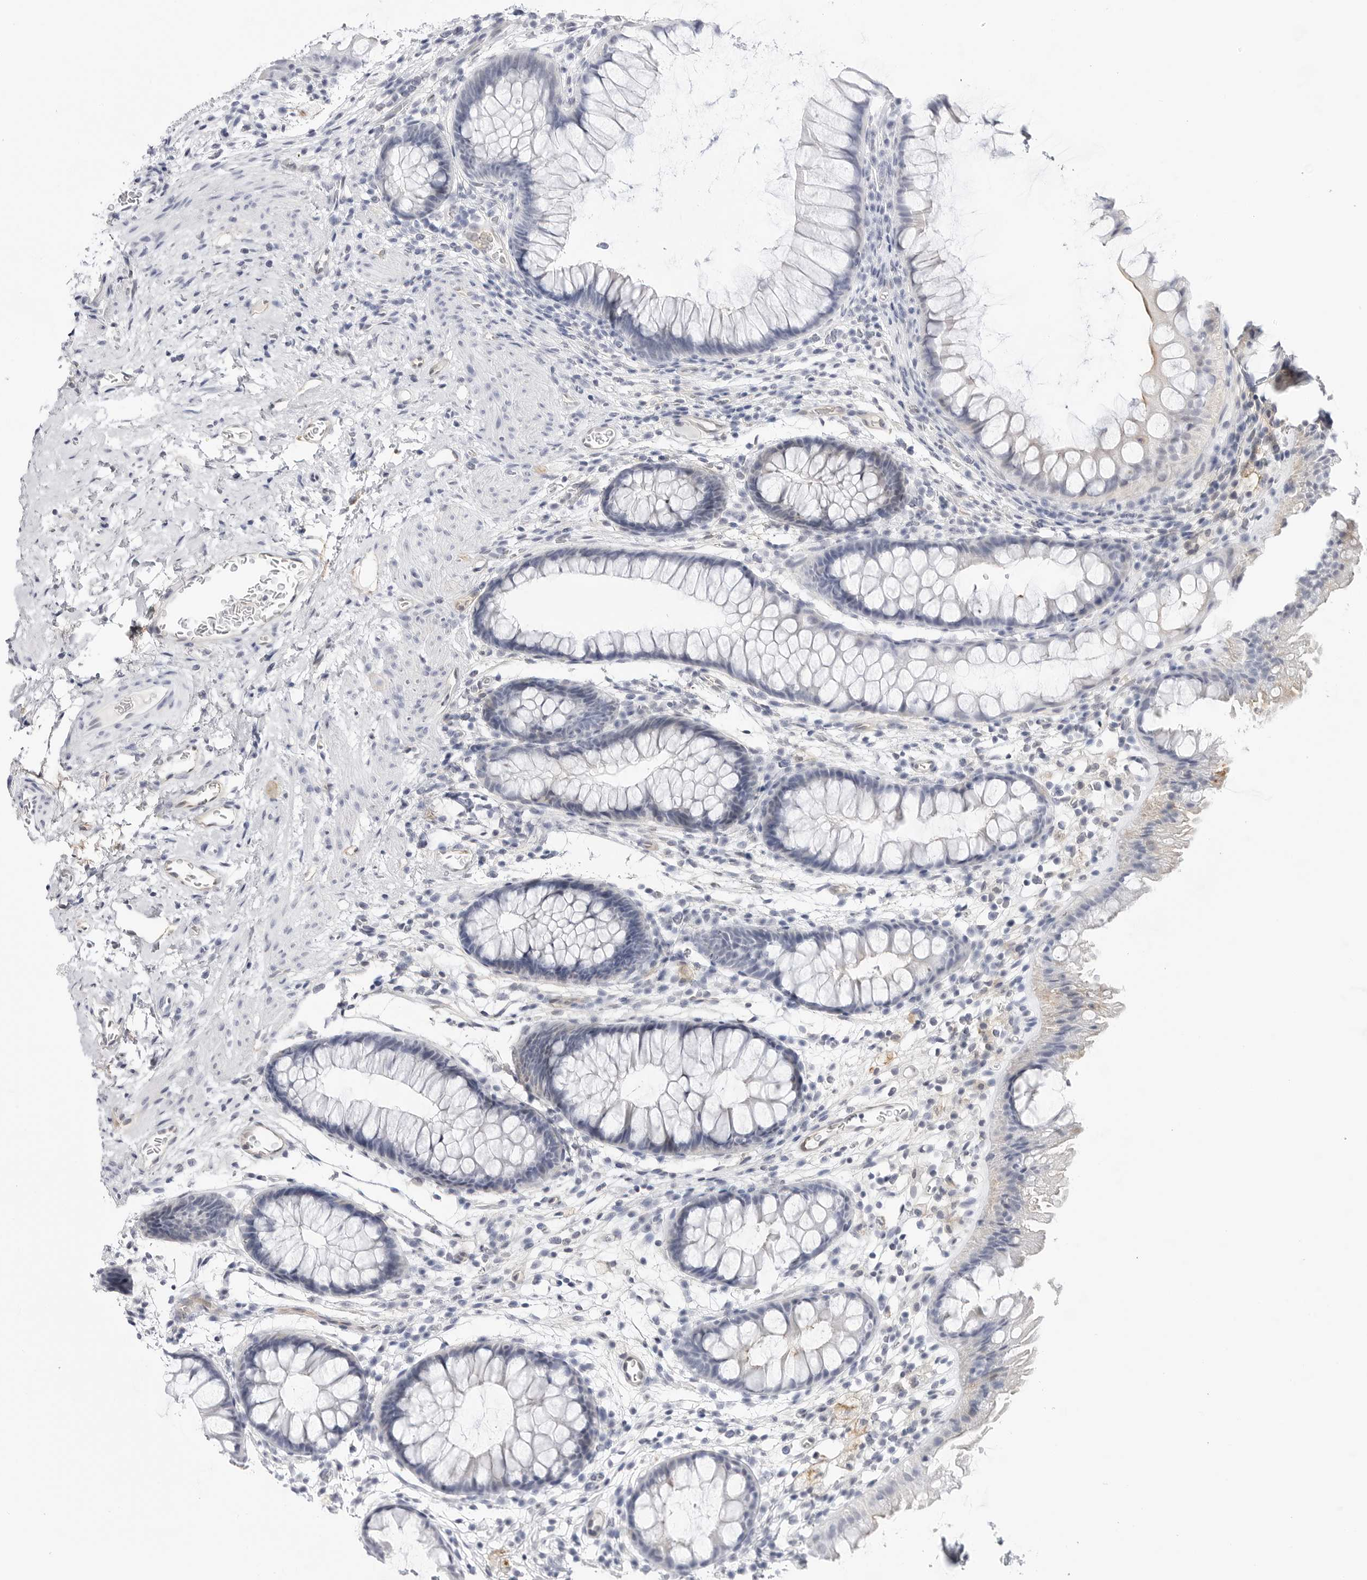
{"staining": {"intensity": "negative", "quantity": "none", "location": "none"}, "tissue": "colon", "cell_type": "Endothelial cells", "image_type": "normal", "snomed": [{"axis": "morphology", "description": "Normal tissue, NOS"}, {"axis": "topography", "description": "Colon"}], "caption": "Micrograph shows no protein positivity in endothelial cells of benign colon. The staining was performed using DAB (3,3'-diaminobenzidine) to visualize the protein expression in brown, while the nuclei were stained in blue with hematoxylin (Magnification: 20x).", "gene": "SLC19A1", "patient": {"sex": "female", "age": 62}}